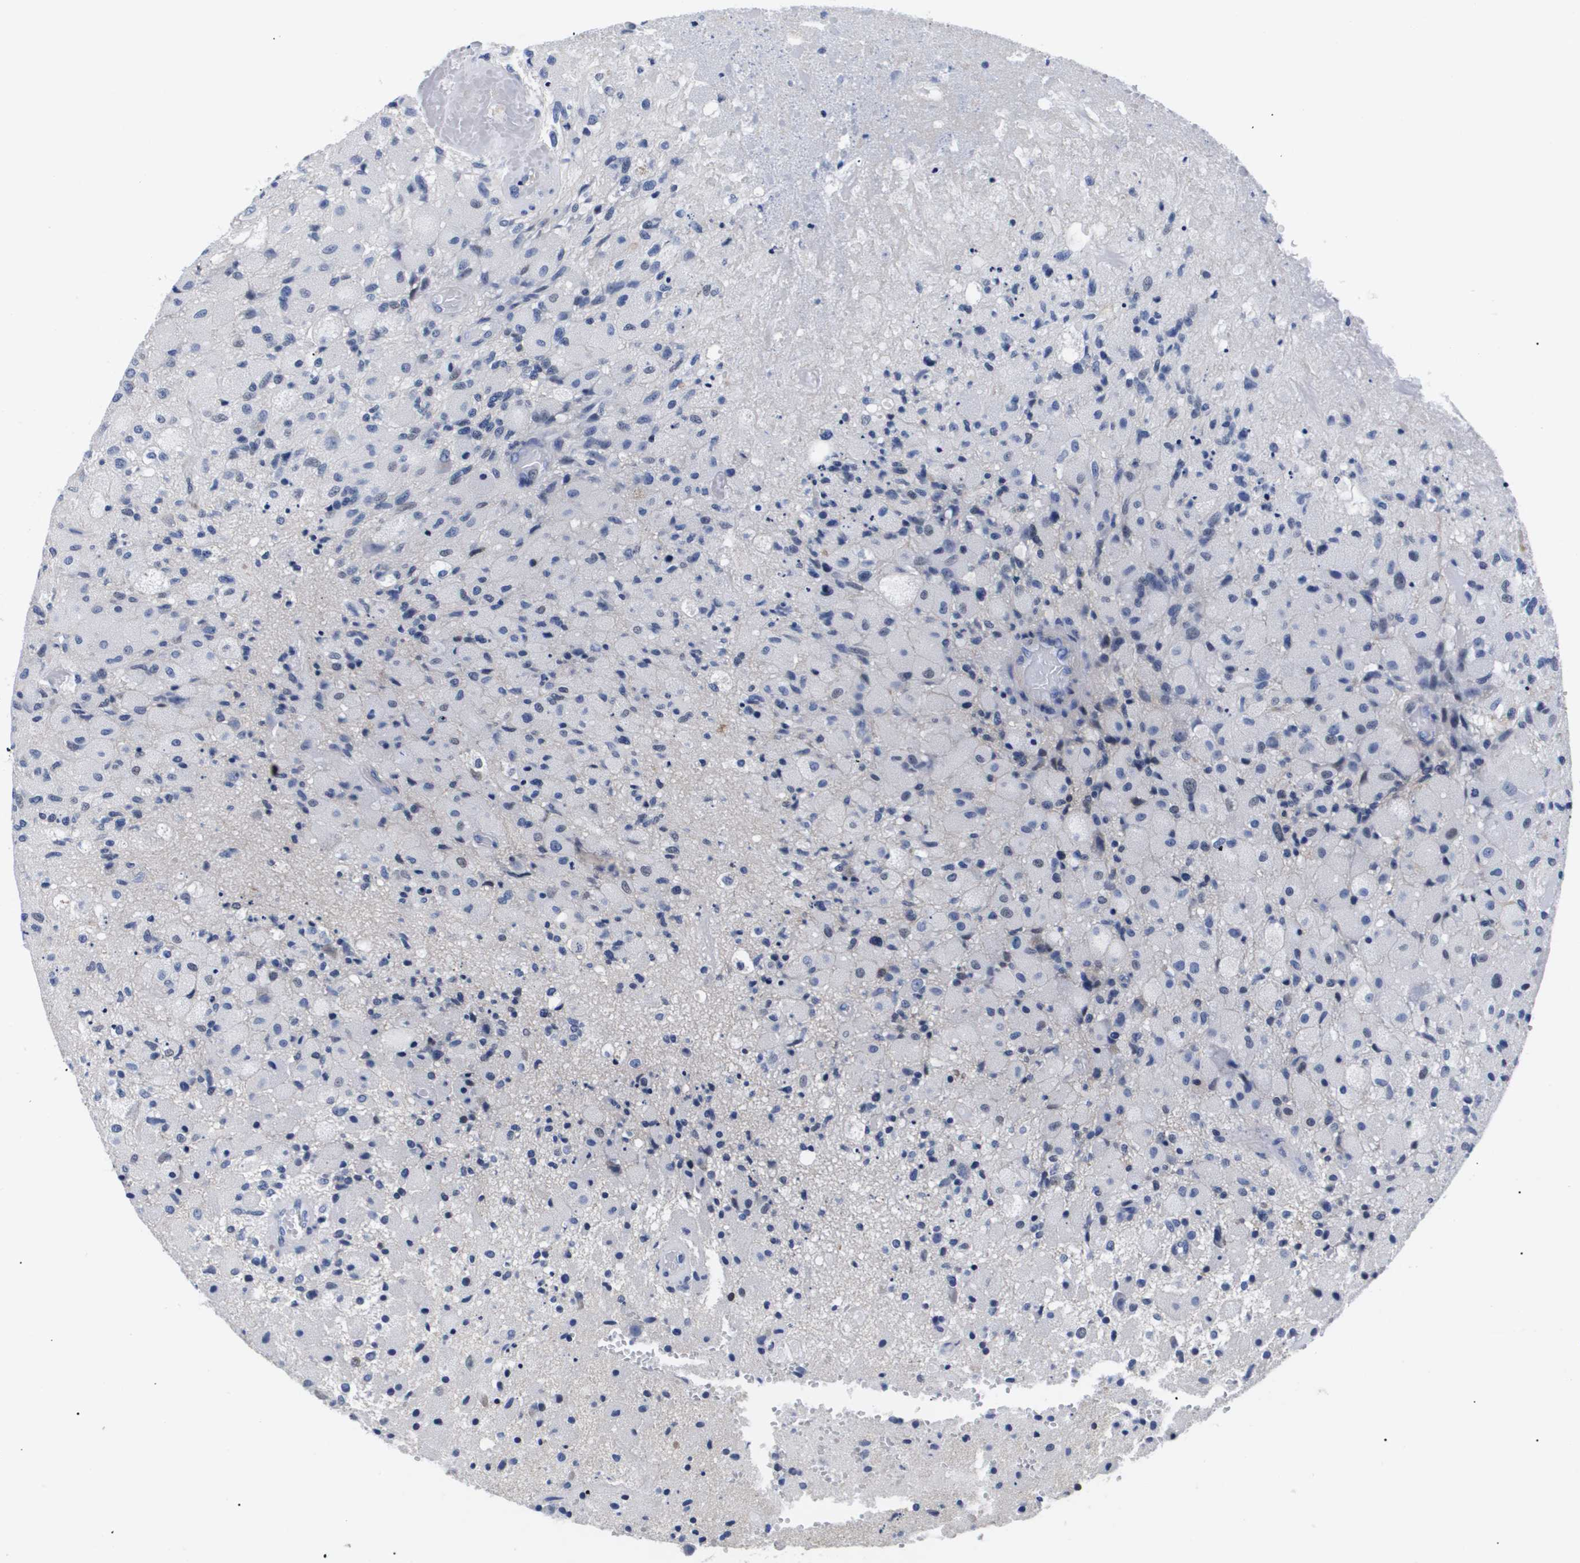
{"staining": {"intensity": "negative", "quantity": "none", "location": "none"}, "tissue": "glioma", "cell_type": "Tumor cells", "image_type": "cancer", "snomed": [{"axis": "morphology", "description": "Normal tissue, NOS"}, {"axis": "morphology", "description": "Glioma, malignant, High grade"}, {"axis": "topography", "description": "Cerebral cortex"}], "caption": "Immunohistochemistry (IHC) of human malignant glioma (high-grade) displays no staining in tumor cells.", "gene": "SHD", "patient": {"sex": "male", "age": 77}}